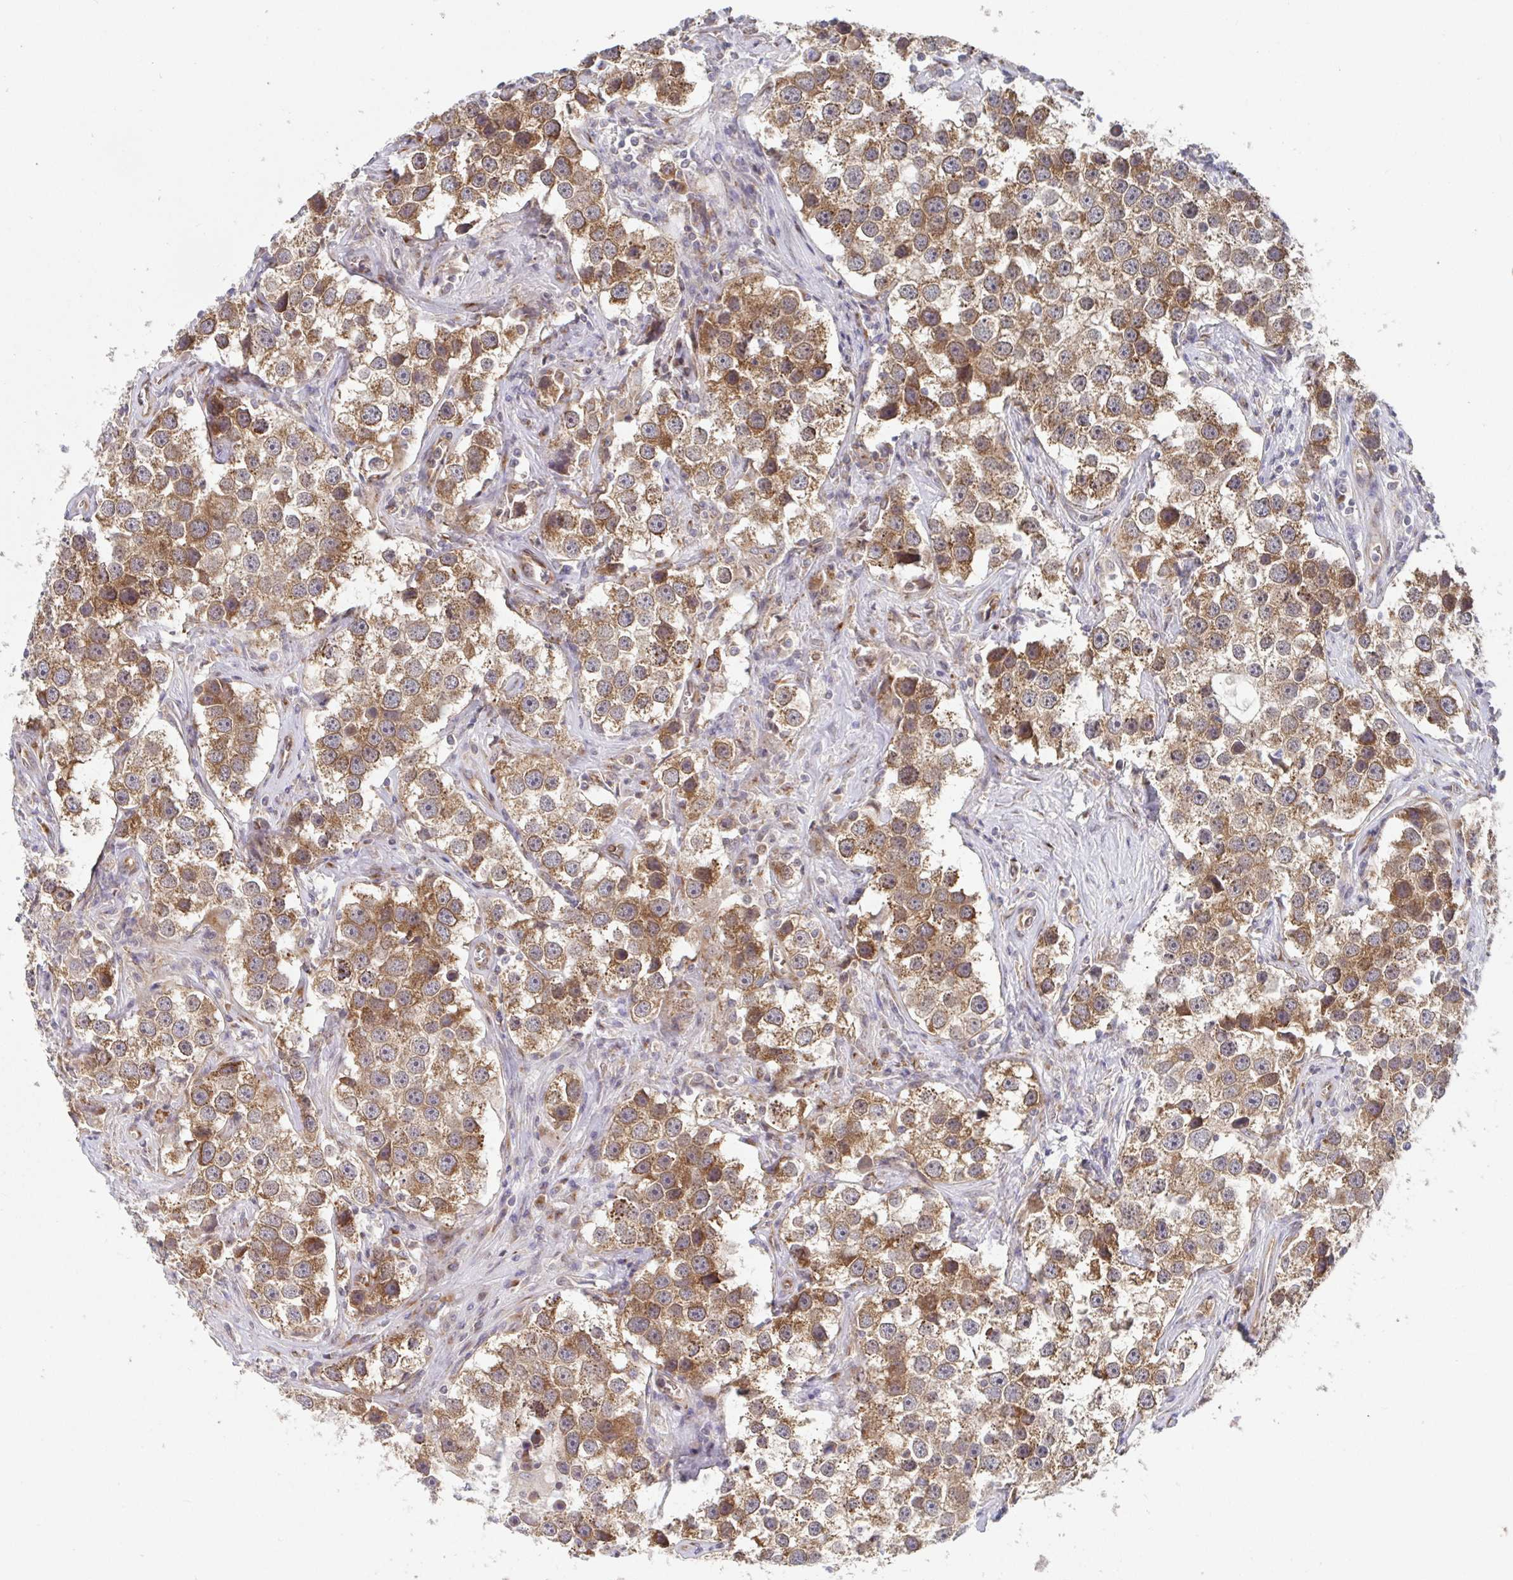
{"staining": {"intensity": "moderate", "quantity": ">75%", "location": "cytoplasmic/membranous"}, "tissue": "testis cancer", "cell_type": "Tumor cells", "image_type": "cancer", "snomed": [{"axis": "morphology", "description": "Seminoma, NOS"}, {"axis": "topography", "description": "Testis"}], "caption": "A brown stain labels moderate cytoplasmic/membranous expression of a protein in seminoma (testis) tumor cells. (DAB = brown stain, brightfield microscopy at high magnification).", "gene": "ATP5MJ", "patient": {"sex": "male", "age": 49}}